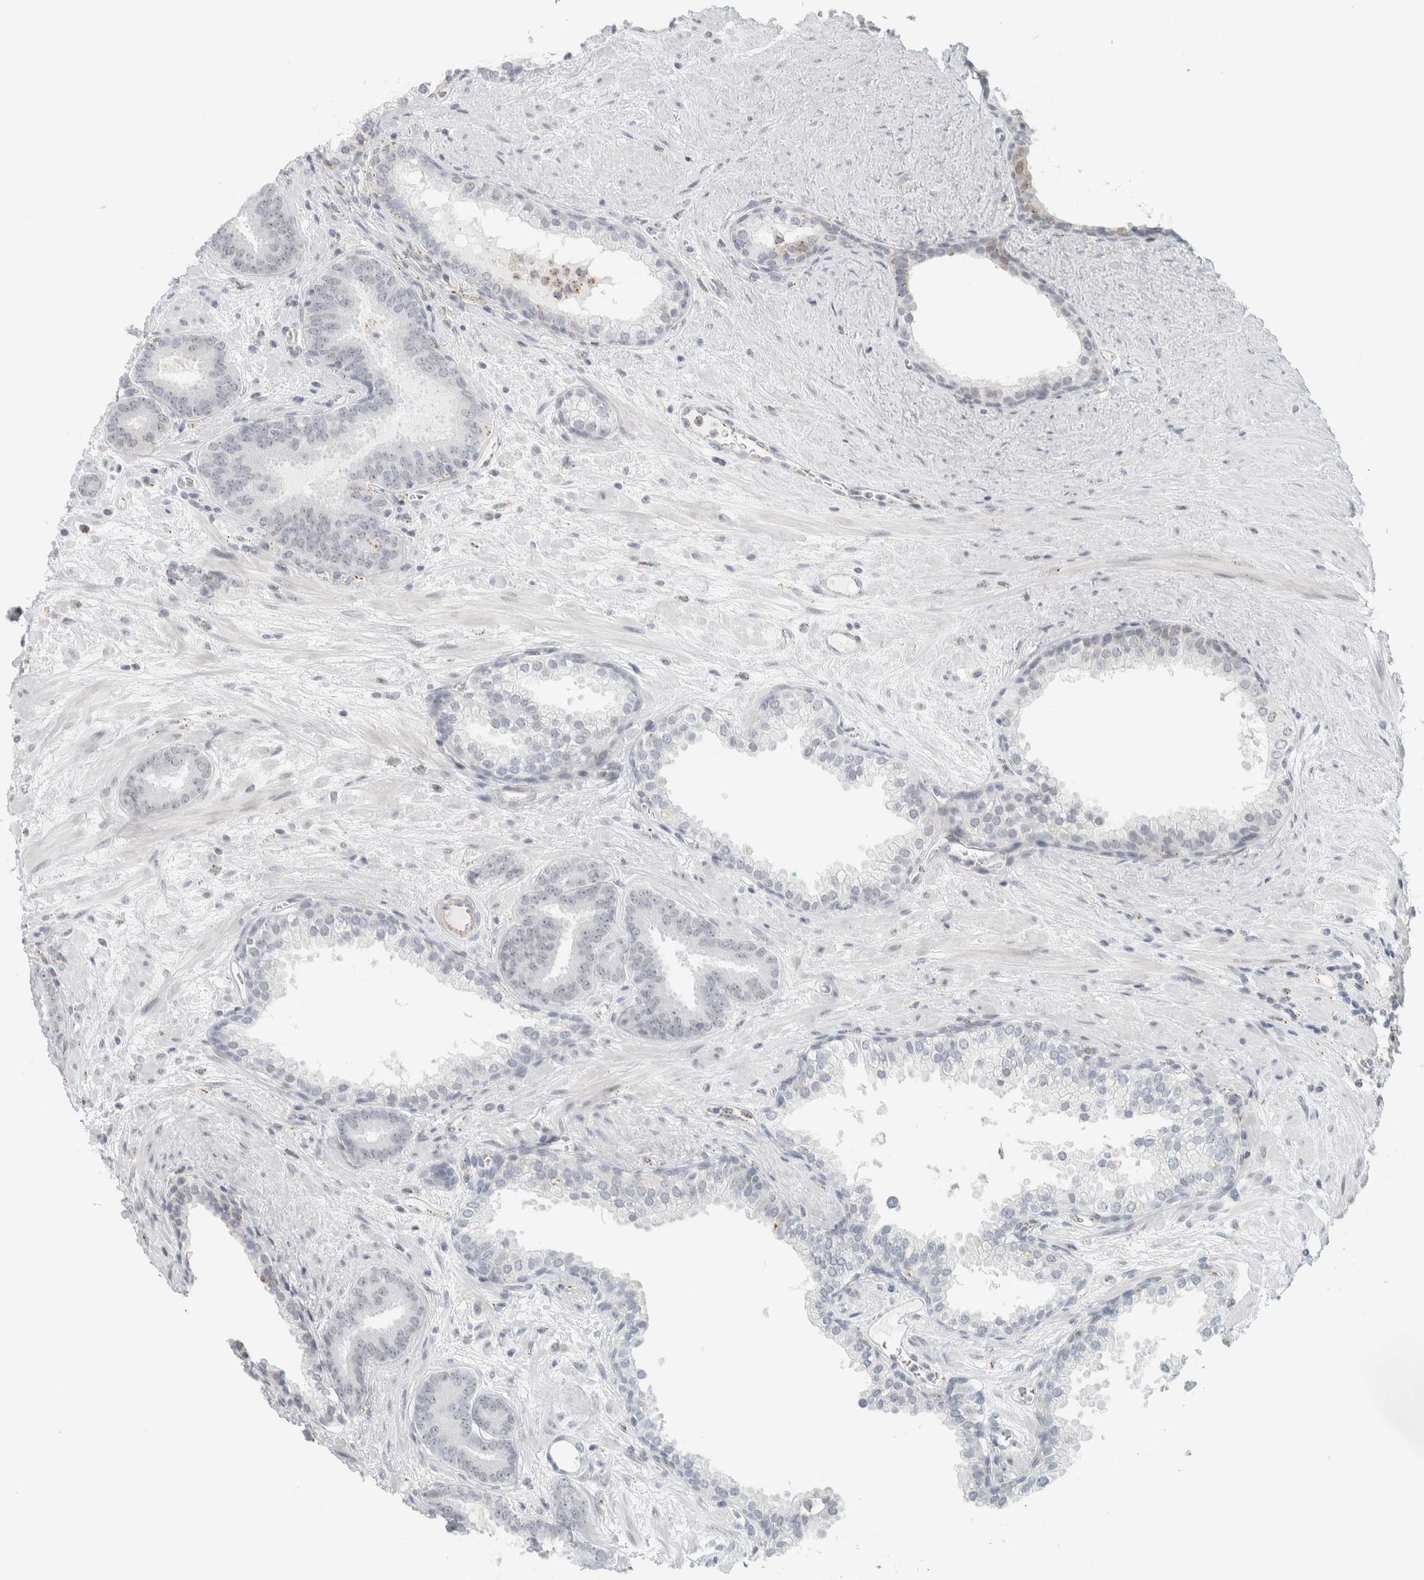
{"staining": {"intensity": "negative", "quantity": "none", "location": "none"}, "tissue": "prostate cancer", "cell_type": "Tumor cells", "image_type": "cancer", "snomed": [{"axis": "morphology", "description": "Adenocarcinoma, Low grade"}, {"axis": "topography", "description": "Prostate"}], "caption": "Prostate cancer was stained to show a protein in brown. There is no significant staining in tumor cells.", "gene": "CDH17", "patient": {"sex": "male", "age": 62}}